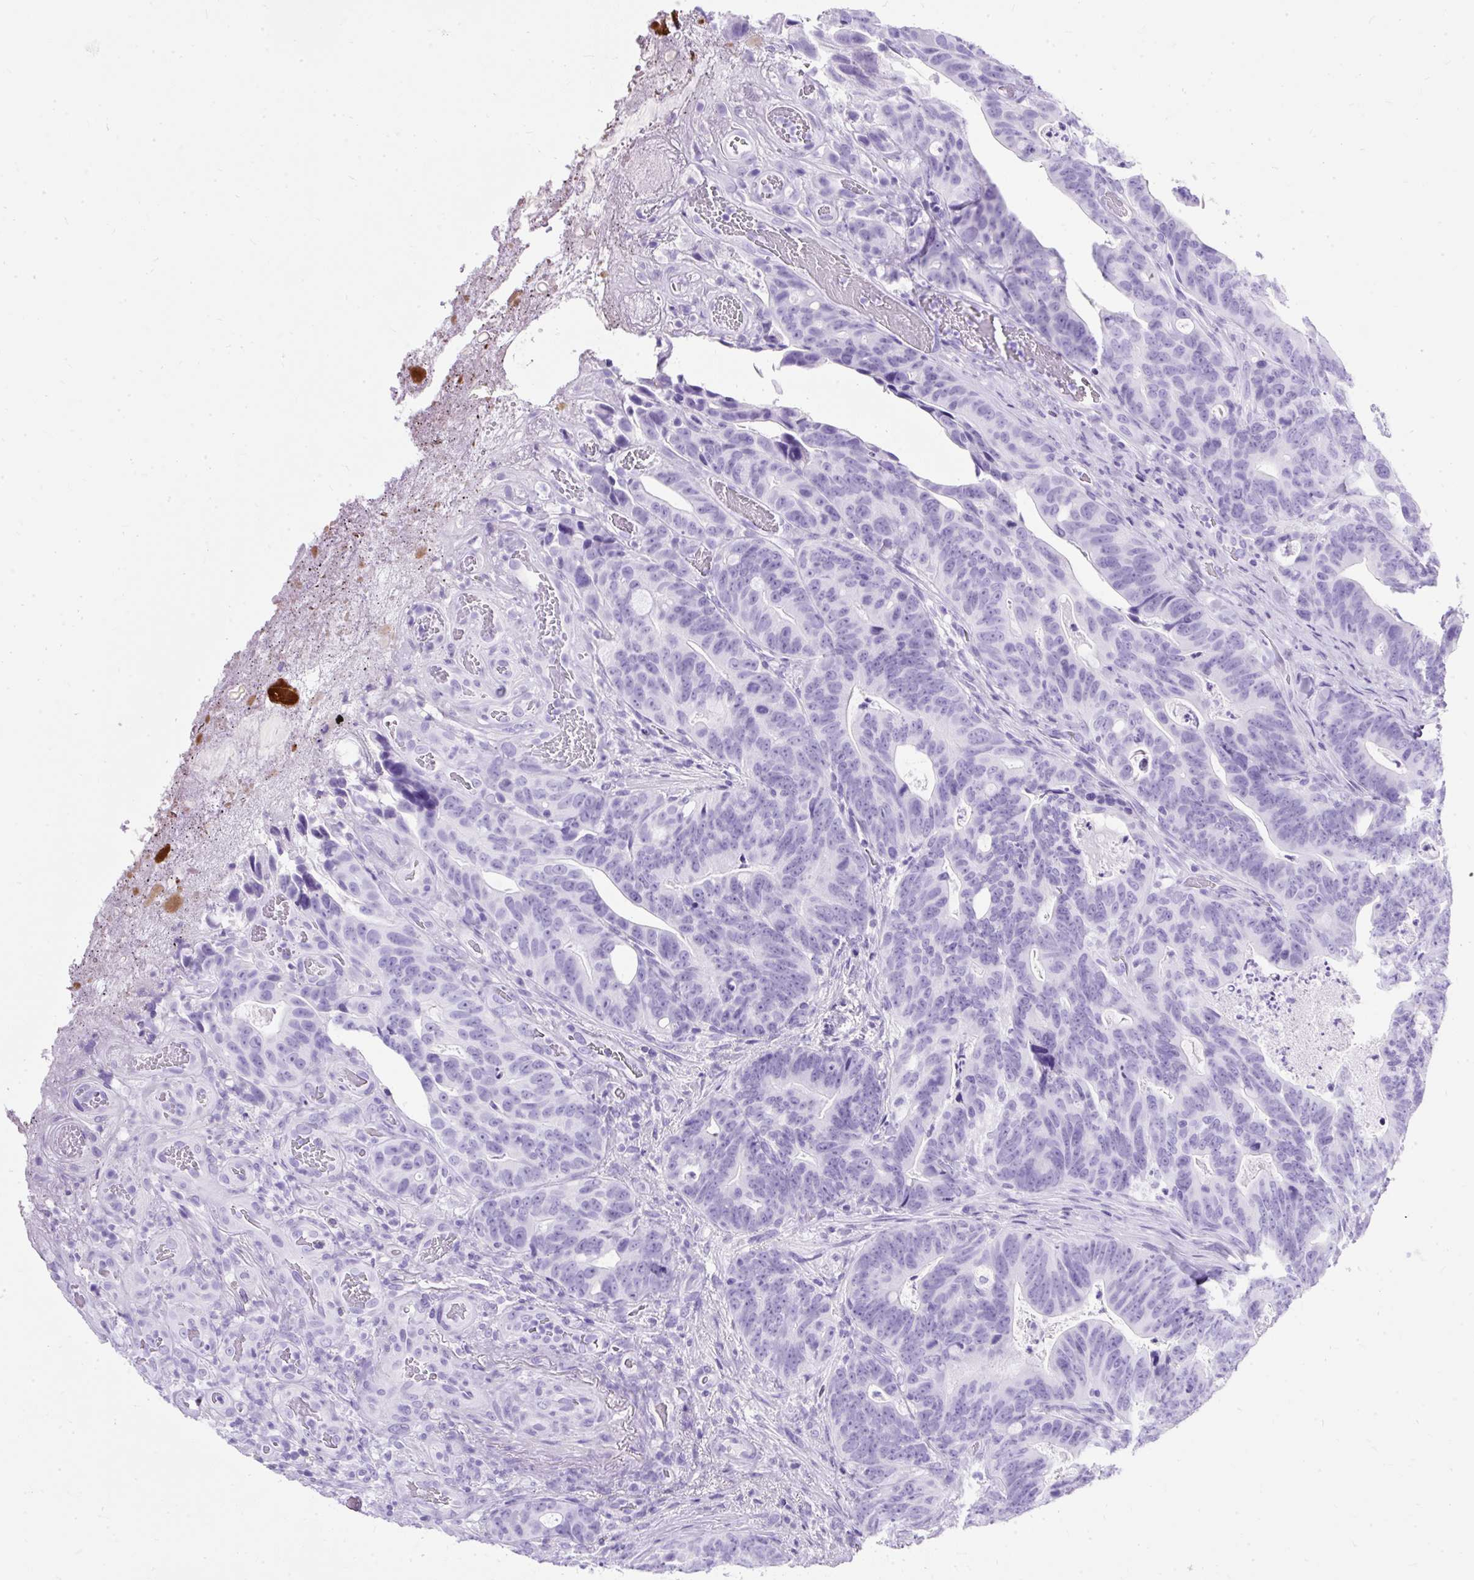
{"staining": {"intensity": "negative", "quantity": "none", "location": "none"}, "tissue": "colorectal cancer", "cell_type": "Tumor cells", "image_type": "cancer", "snomed": [{"axis": "morphology", "description": "Adenocarcinoma, NOS"}, {"axis": "topography", "description": "Colon"}], "caption": "The photomicrograph exhibits no staining of tumor cells in colorectal adenocarcinoma.", "gene": "PVALB", "patient": {"sex": "female", "age": 82}}